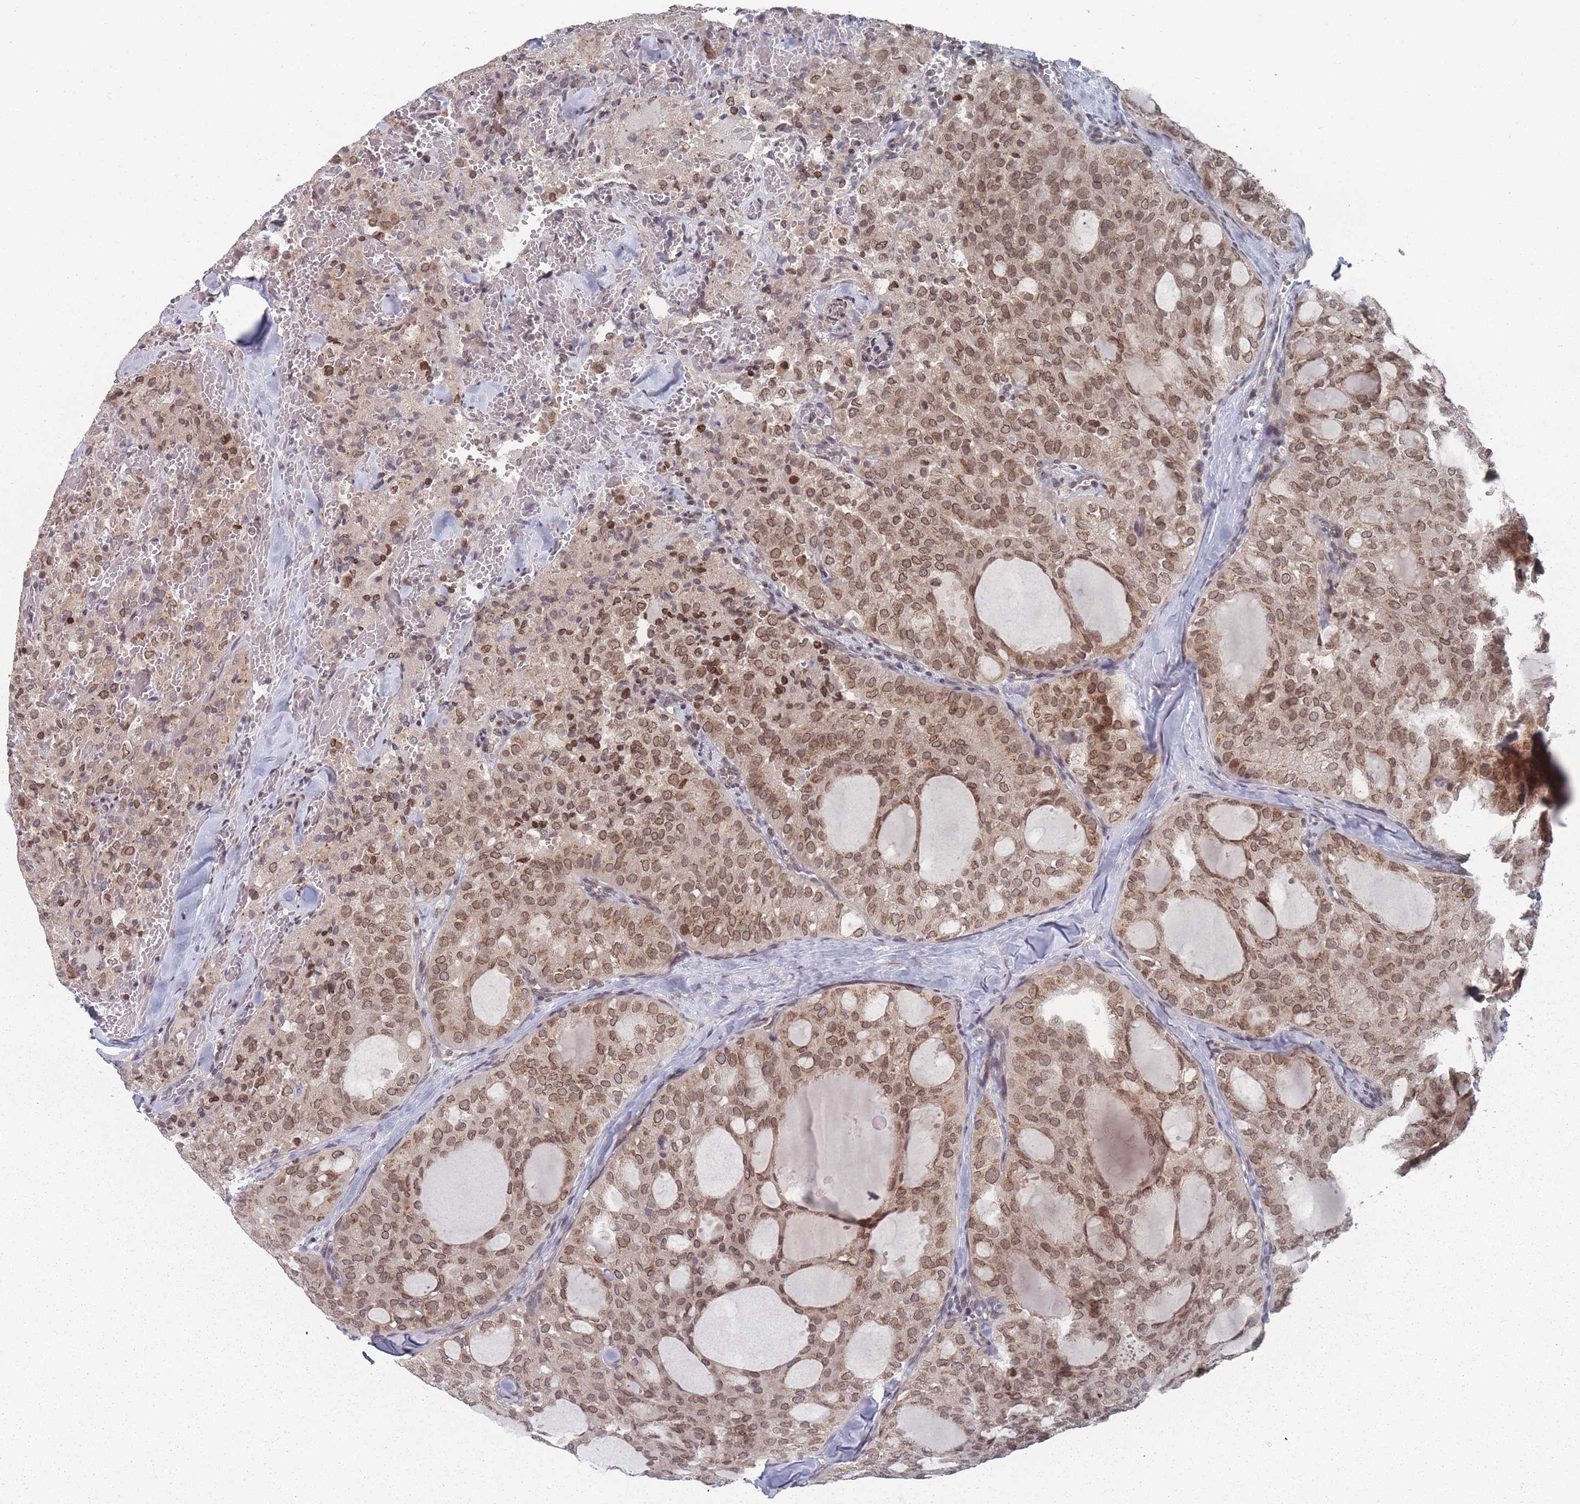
{"staining": {"intensity": "moderate", "quantity": ">75%", "location": "cytoplasmic/membranous,nuclear"}, "tissue": "thyroid cancer", "cell_type": "Tumor cells", "image_type": "cancer", "snomed": [{"axis": "morphology", "description": "Follicular adenoma carcinoma, NOS"}, {"axis": "topography", "description": "Thyroid gland"}], "caption": "Protein expression analysis of human follicular adenoma carcinoma (thyroid) reveals moderate cytoplasmic/membranous and nuclear staining in about >75% of tumor cells.", "gene": "TBC1D25", "patient": {"sex": "male", "age": 75}}